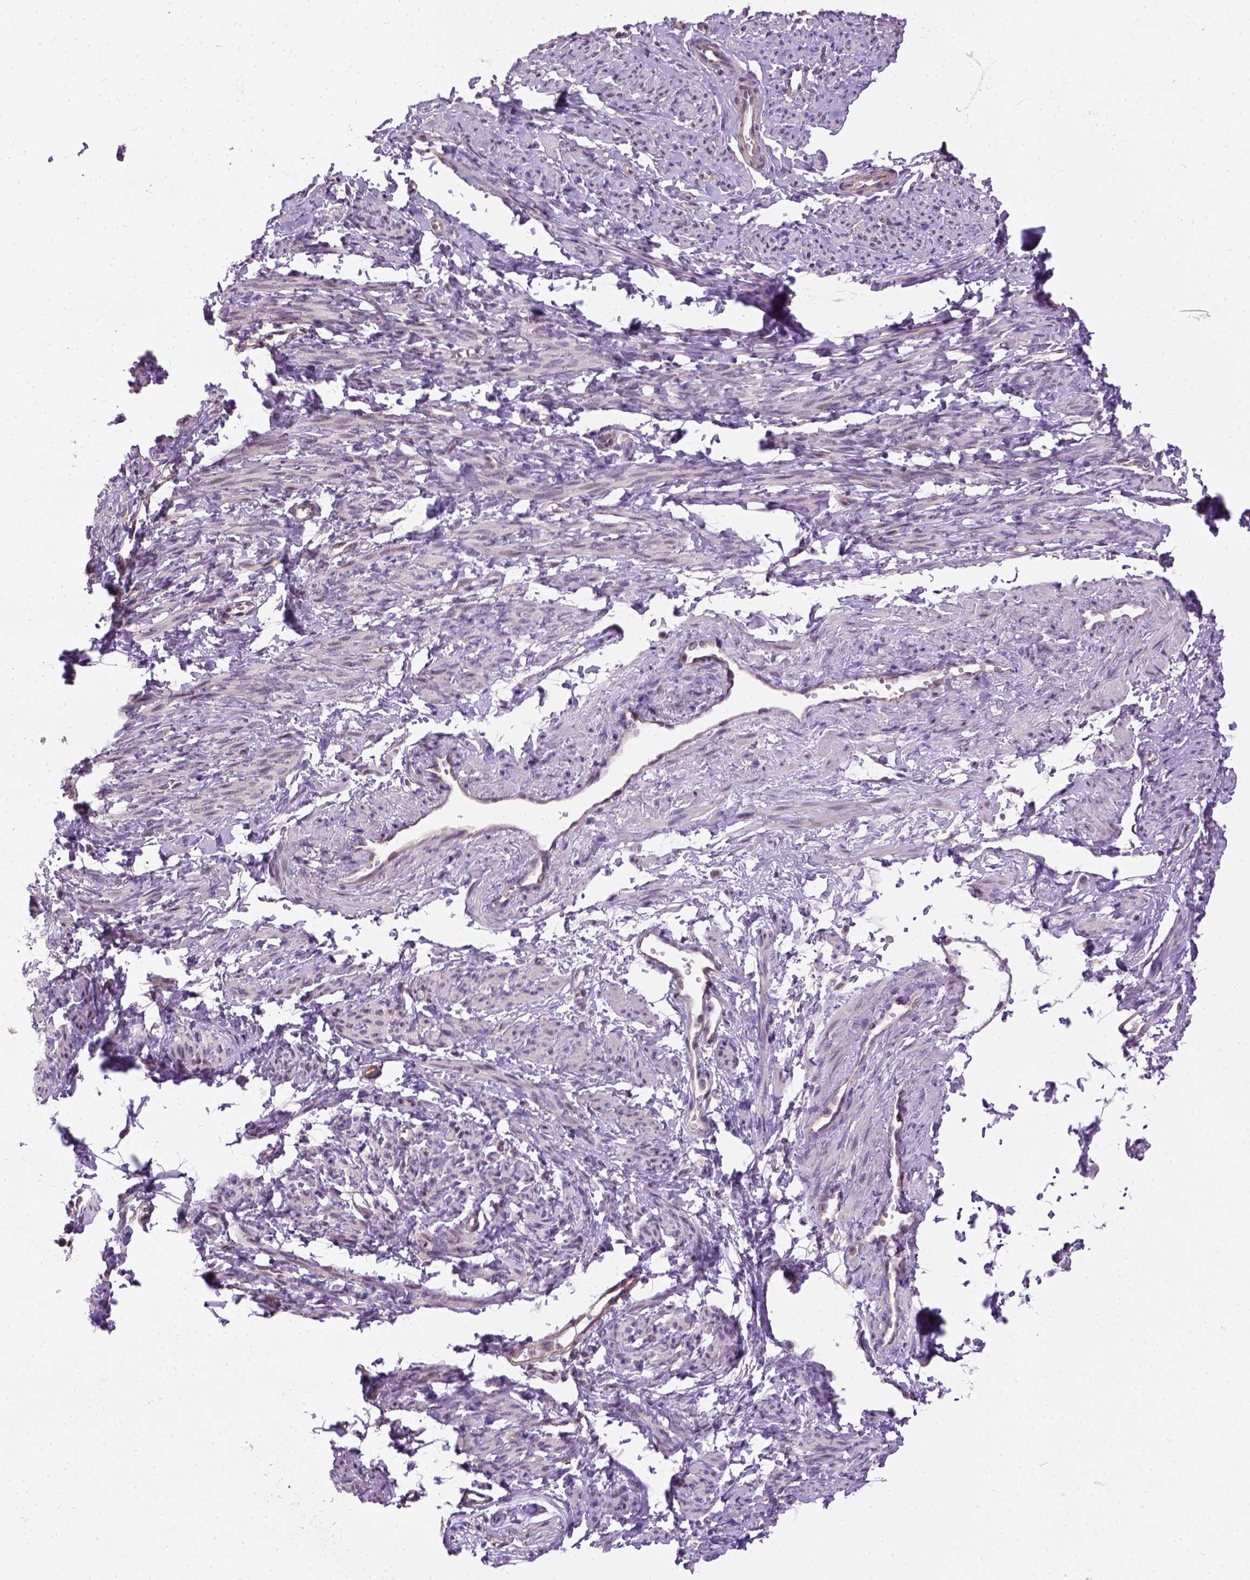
{"staining": {"intensity": "weak", "quantity": "<25%", "location": "cytoplasmic/membranous"}, "tissue": "smooth muscle", "cell_type": "Smooth muscle cells", "image_type": "normal", "snomed": [{"axis": "morphology", "description": "Normal tissue, NOS"}, {"axis": "topography", "description": "Smooth muscle"}], "caption": "A high-resolution image shows immunohistochemistry staining of unremarkable smooth muscle, which reveals no significant staining in smooth muscle cells.", "gene": "KAZN", "patient": {"sex": "female", "age": 65}}